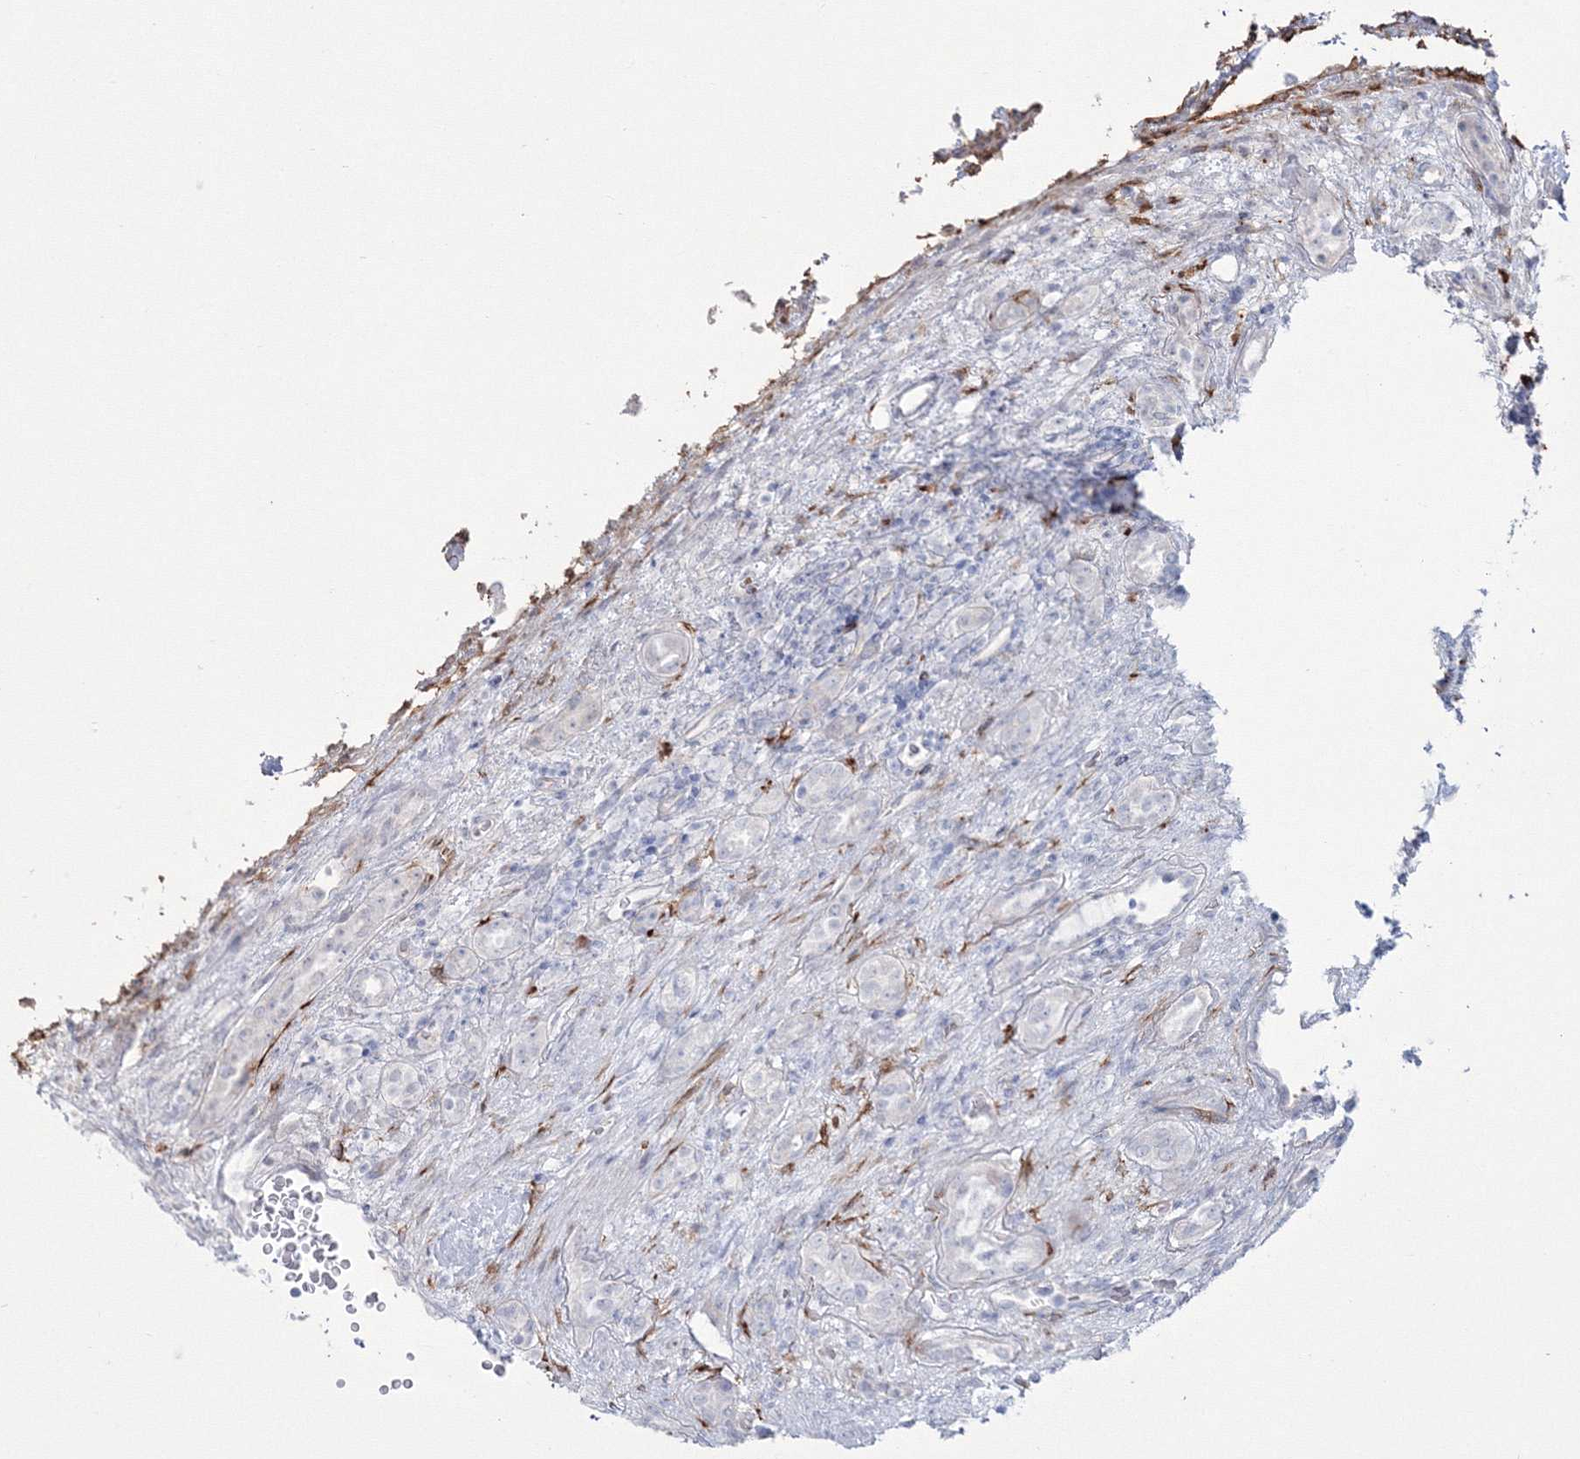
{"staining": {"intensity": "negative", "quantity": "none", "location": "none"}, "tissue": "renal cancer", "cell_type": "Tumor cells", "image_type": "cancer", "snomed": [{"axis": "morphology", "description": "Adenocarcinoma, NOS"}, {"axis": "topography", "description": "Kidney"}], "caption": "Tumor cells show no significant protein positivity in renal cancer. (IHC, brightfield microscopy, high magnification).", "gene": "HYAL2", "patient": {"sex": "female", "age": 54}}